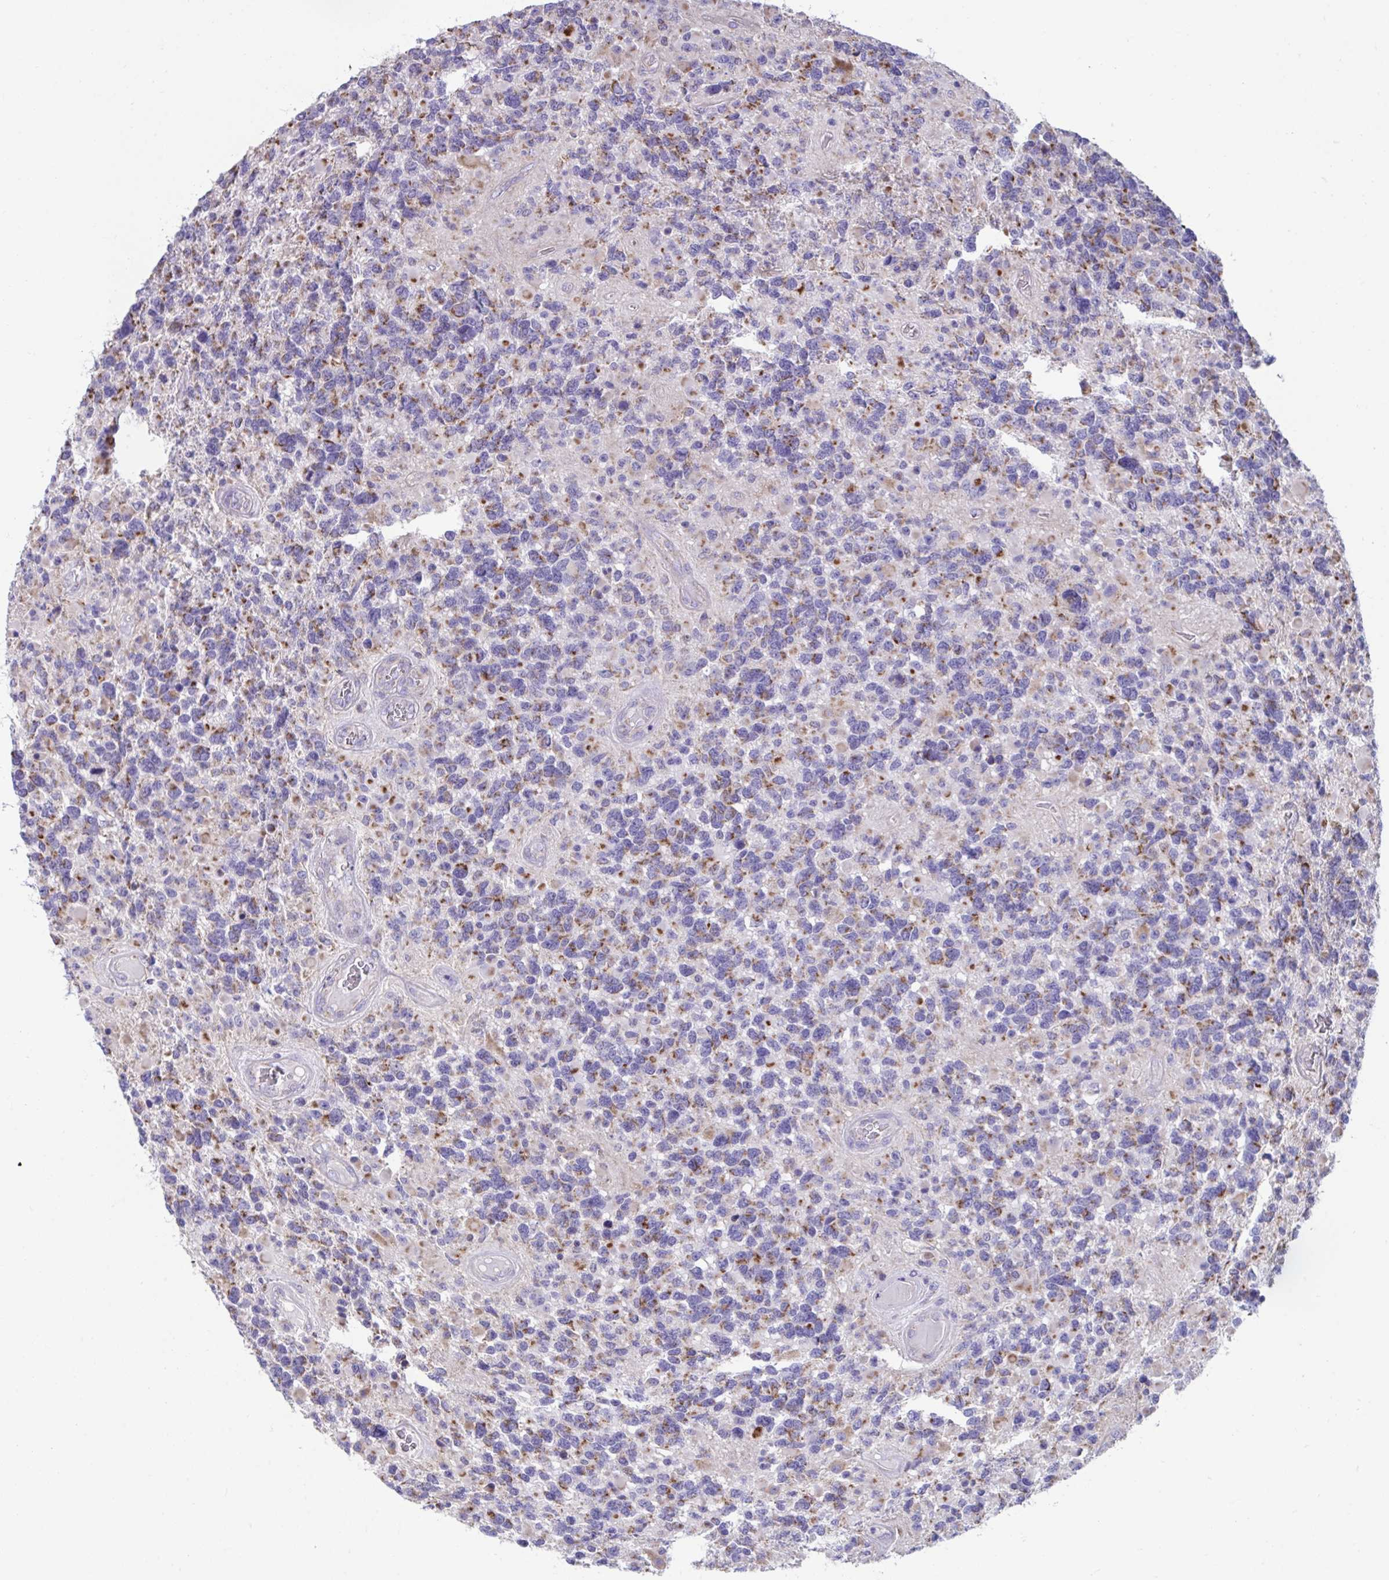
{"staining": {"intensity": "moderate", "quantity": "25%-75%", "location": "cytoplasmic/membranous"}, "tissue": "glioma", "cell_type": "Tumor cells", "image_type": "cancer", "snomed": [{"axis": "morphology", "description": "Glioma, malignant, High grade"}, {"axis": "topography", "description": "Brain"}], "caption": "Tumor cells demonstrate medium levels of moderate cytoplasmic/membranous expression in approximately 25%-75% of cells in human glioma. (IHC, brightfield microscopy, high magnification).", "gene": "LINGO4", "patient": {"sex": "female", "age": 40}}